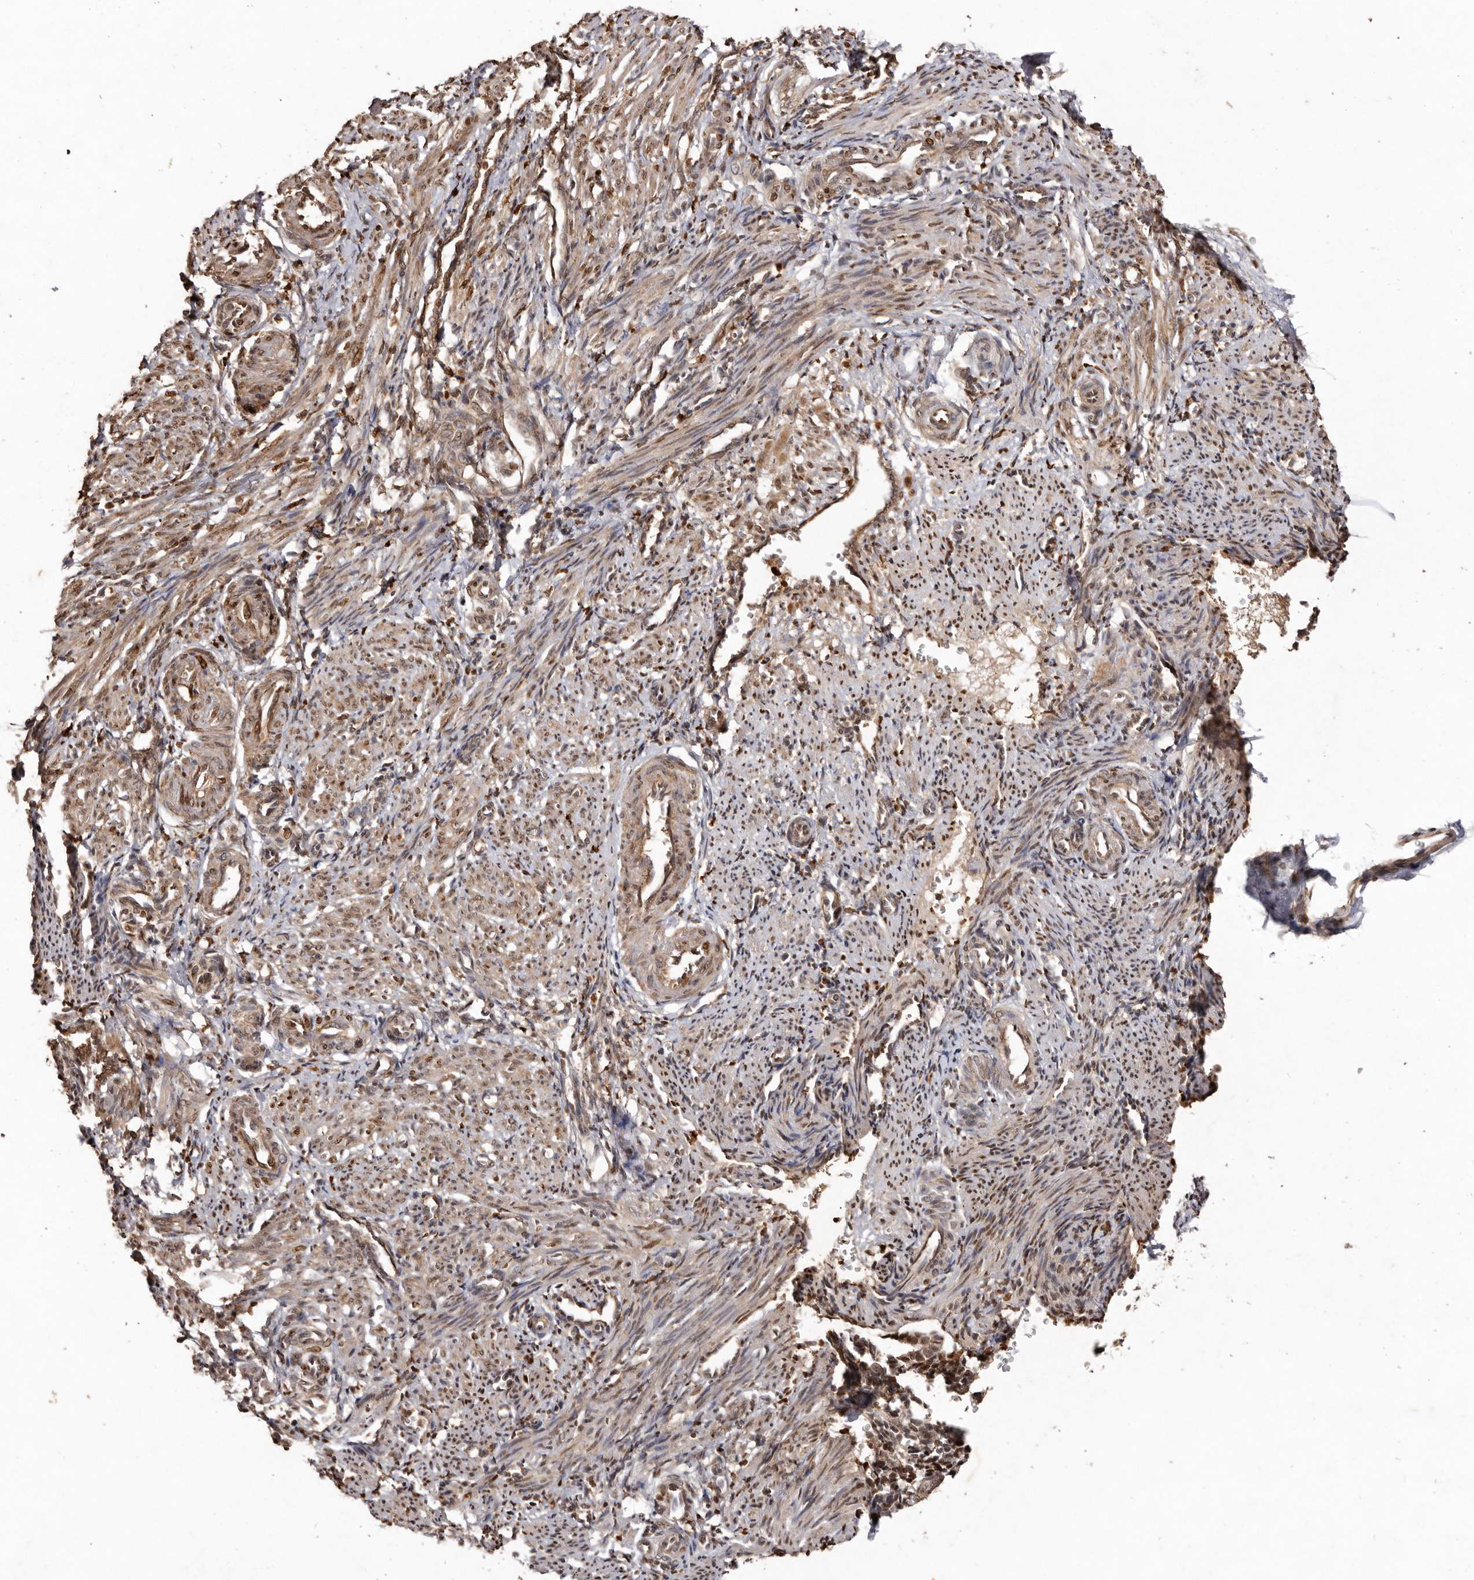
{"staining": {"intensity": "moderate", "quantity": ">75%", "location": "cytoplasmic/membranous,nuclear"}, "tissue": "smooth muscle", "cell_type": "Smooth muscle cells", "image_type": "normal", "snomed": [{"axis": "morphology", "description": "Normal tissue, NOS"}, {"axis": "topography", "description": "Endometrium"}], "caption": "High-power microscopy captured an immunohistochemistry (IHC) histopathology image of normal smooth muscle, revealing moderate cytoplasmic/membranous,nuclear positivity in approximately >75% of smooth muscle cells. (brown staining indicates protein expression, while blue staining denotes nuclei).", "gene": "NOTCH1", "patient": {"sex": "female", "age": 33}}